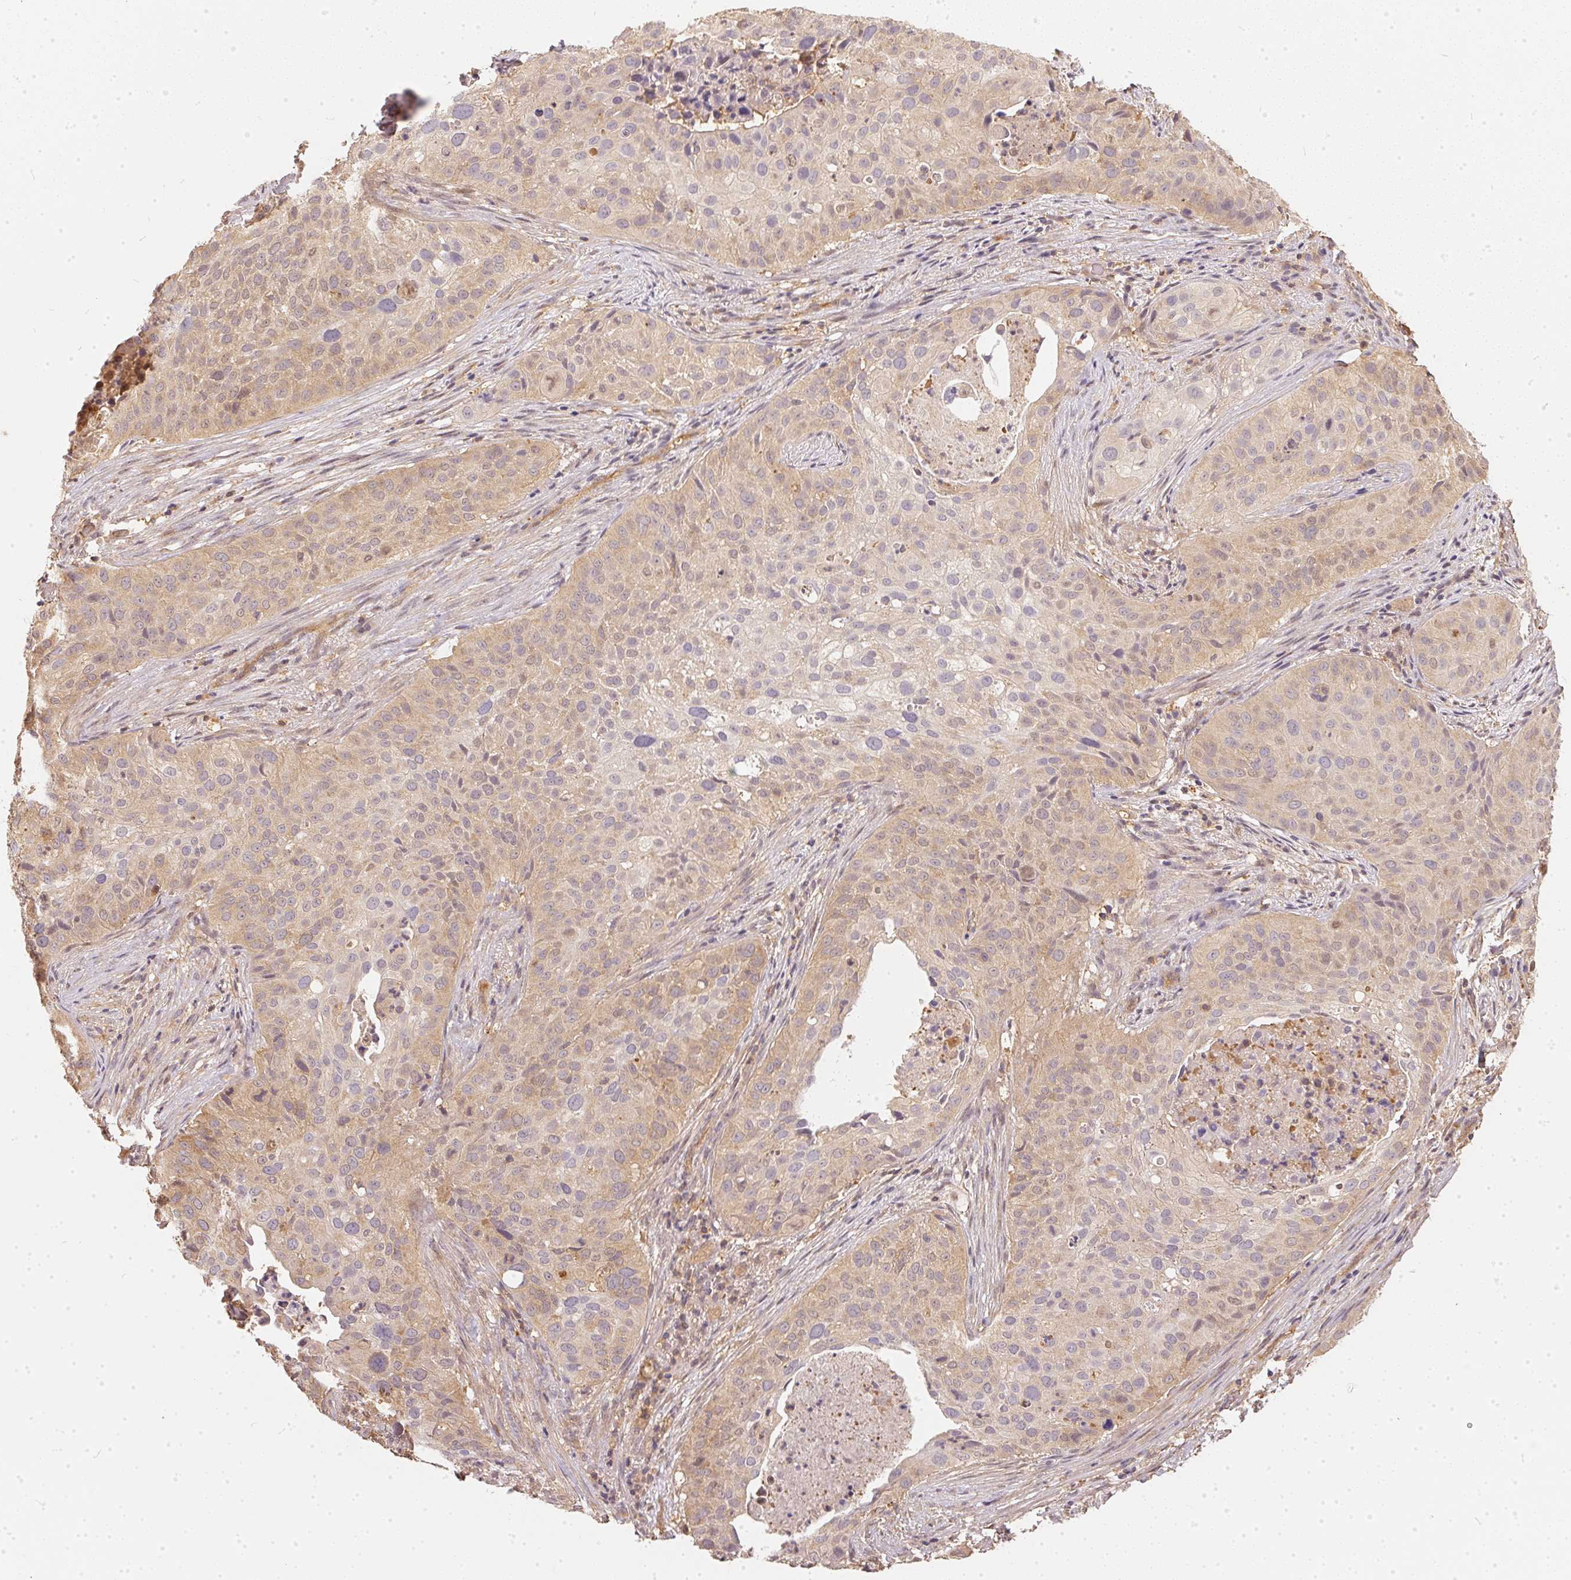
{"staining": {"intensity": "weak", "quantity": "25%-75%", "location": "cytoplasmic/membranous"}, "tissue": "cervical cancer", "cell_type": "Tumor cells", "image_type": "cancer", "snomed": [{"axis": "morphology", "description": "Squamous cell carcinoma, NOS"}, {"axis": "topography", "description": "Cervix"}], "caption": "IHC image of neoplastic tissue: human cervical cancer stained using immunohistochemistry (IHC) displays low levels of weak protein expression localized specifically in the cytoplasmic/membranous of tumor cells, appearing as a cytoplasmic/membranous brown color.", "gene": "BLMH", "patient": {"sex": "female", "age": 38}}